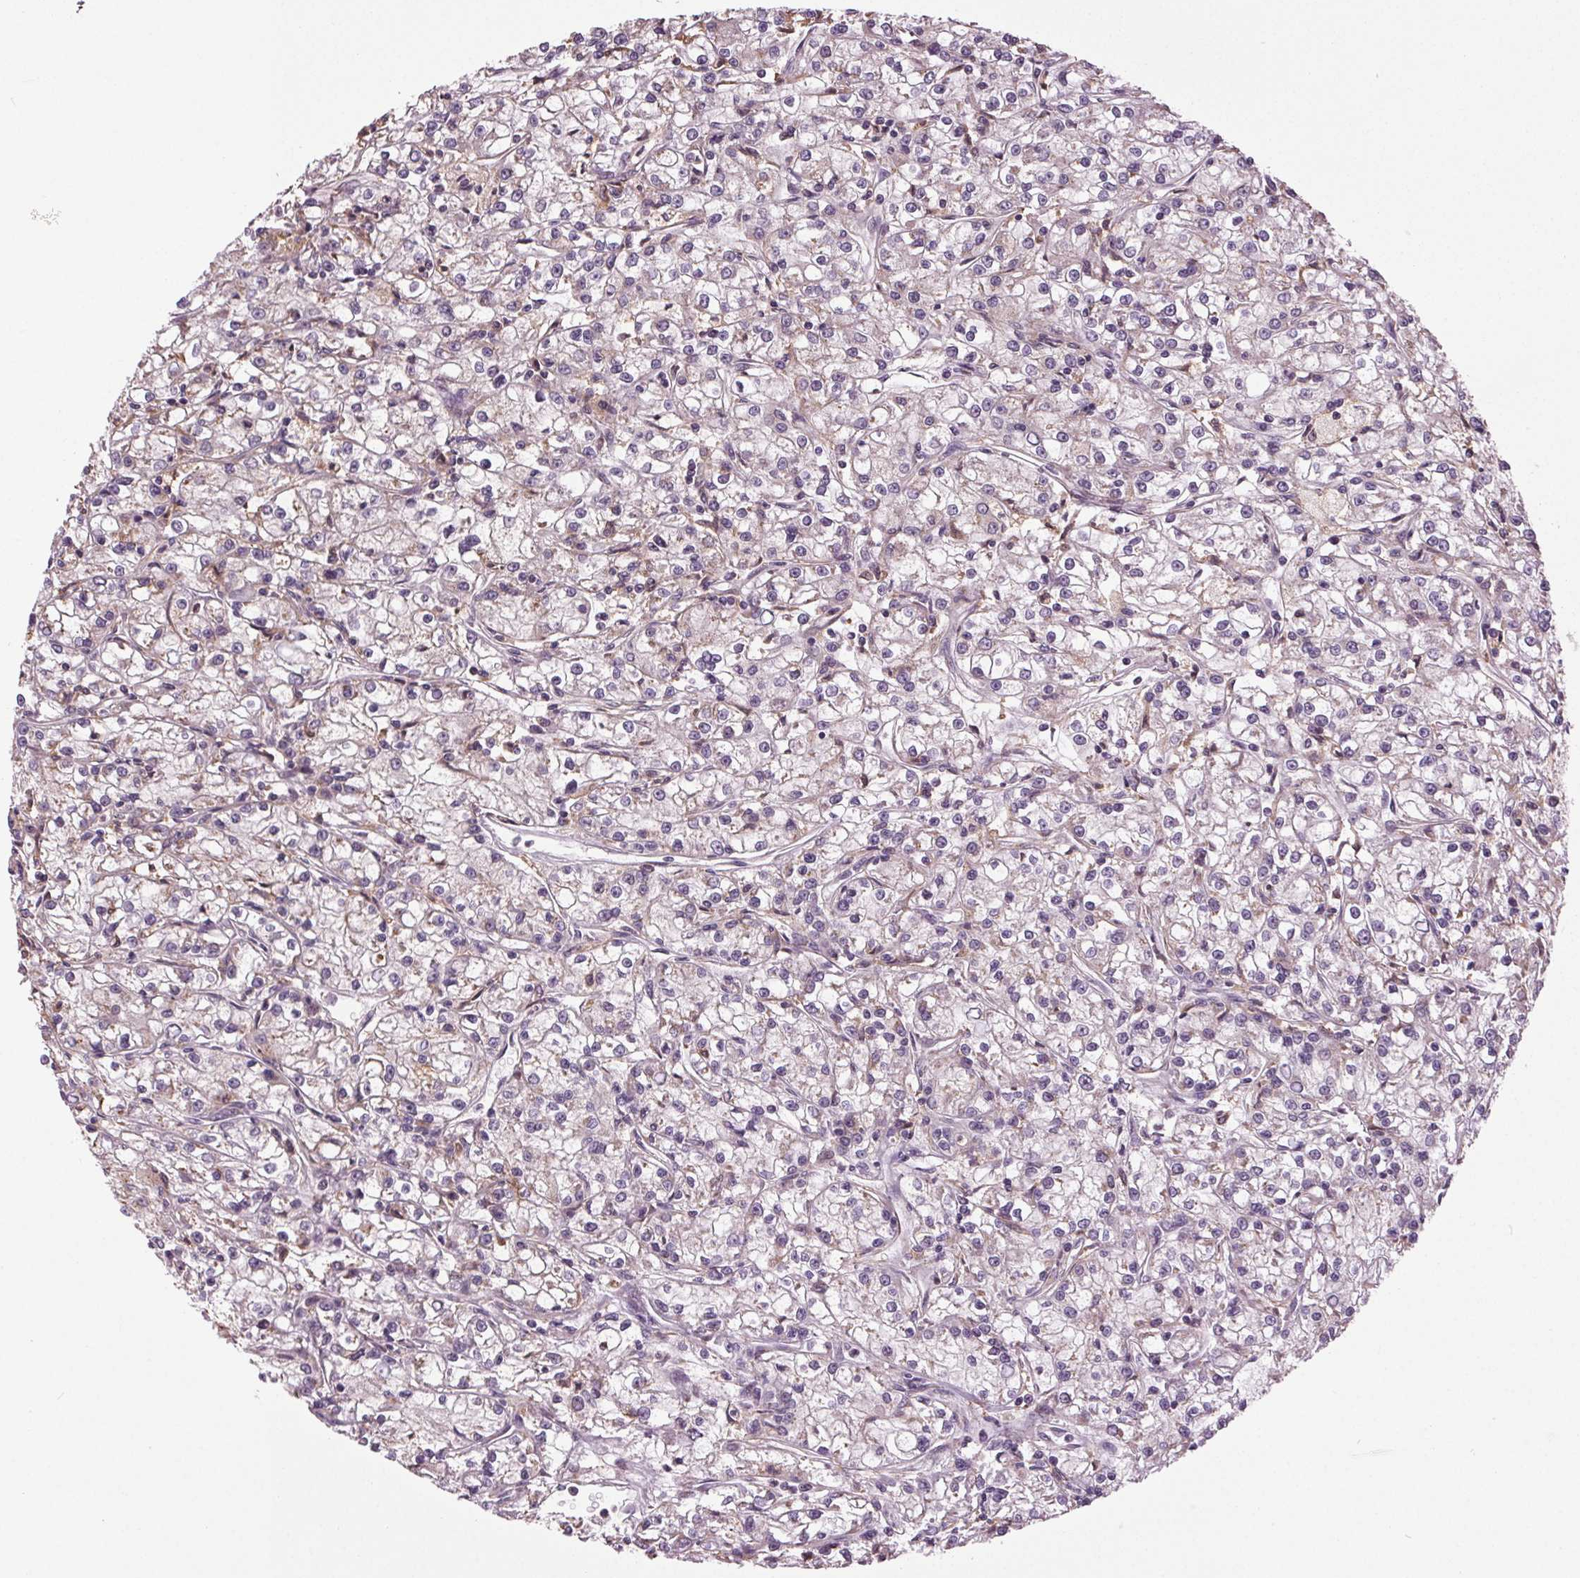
{"staining": {"intensity": "negative", "quantity": "none", "location": "none"}, "tissue": "renal cancer", "cell_type": "Tumor cells", "image_type": "cancer", "snomed": [{"axis": "morphology", "description": "Adenocarcinoma, NOS"}, {"axis": "topography", "description": "Kidney"}], "caption": "Immunohistochemical staining of renal cancer demonstrates no significant expression in tumor cells.", "gene": "BSDC1", "patient": {"sex": "female", "age": 59}}